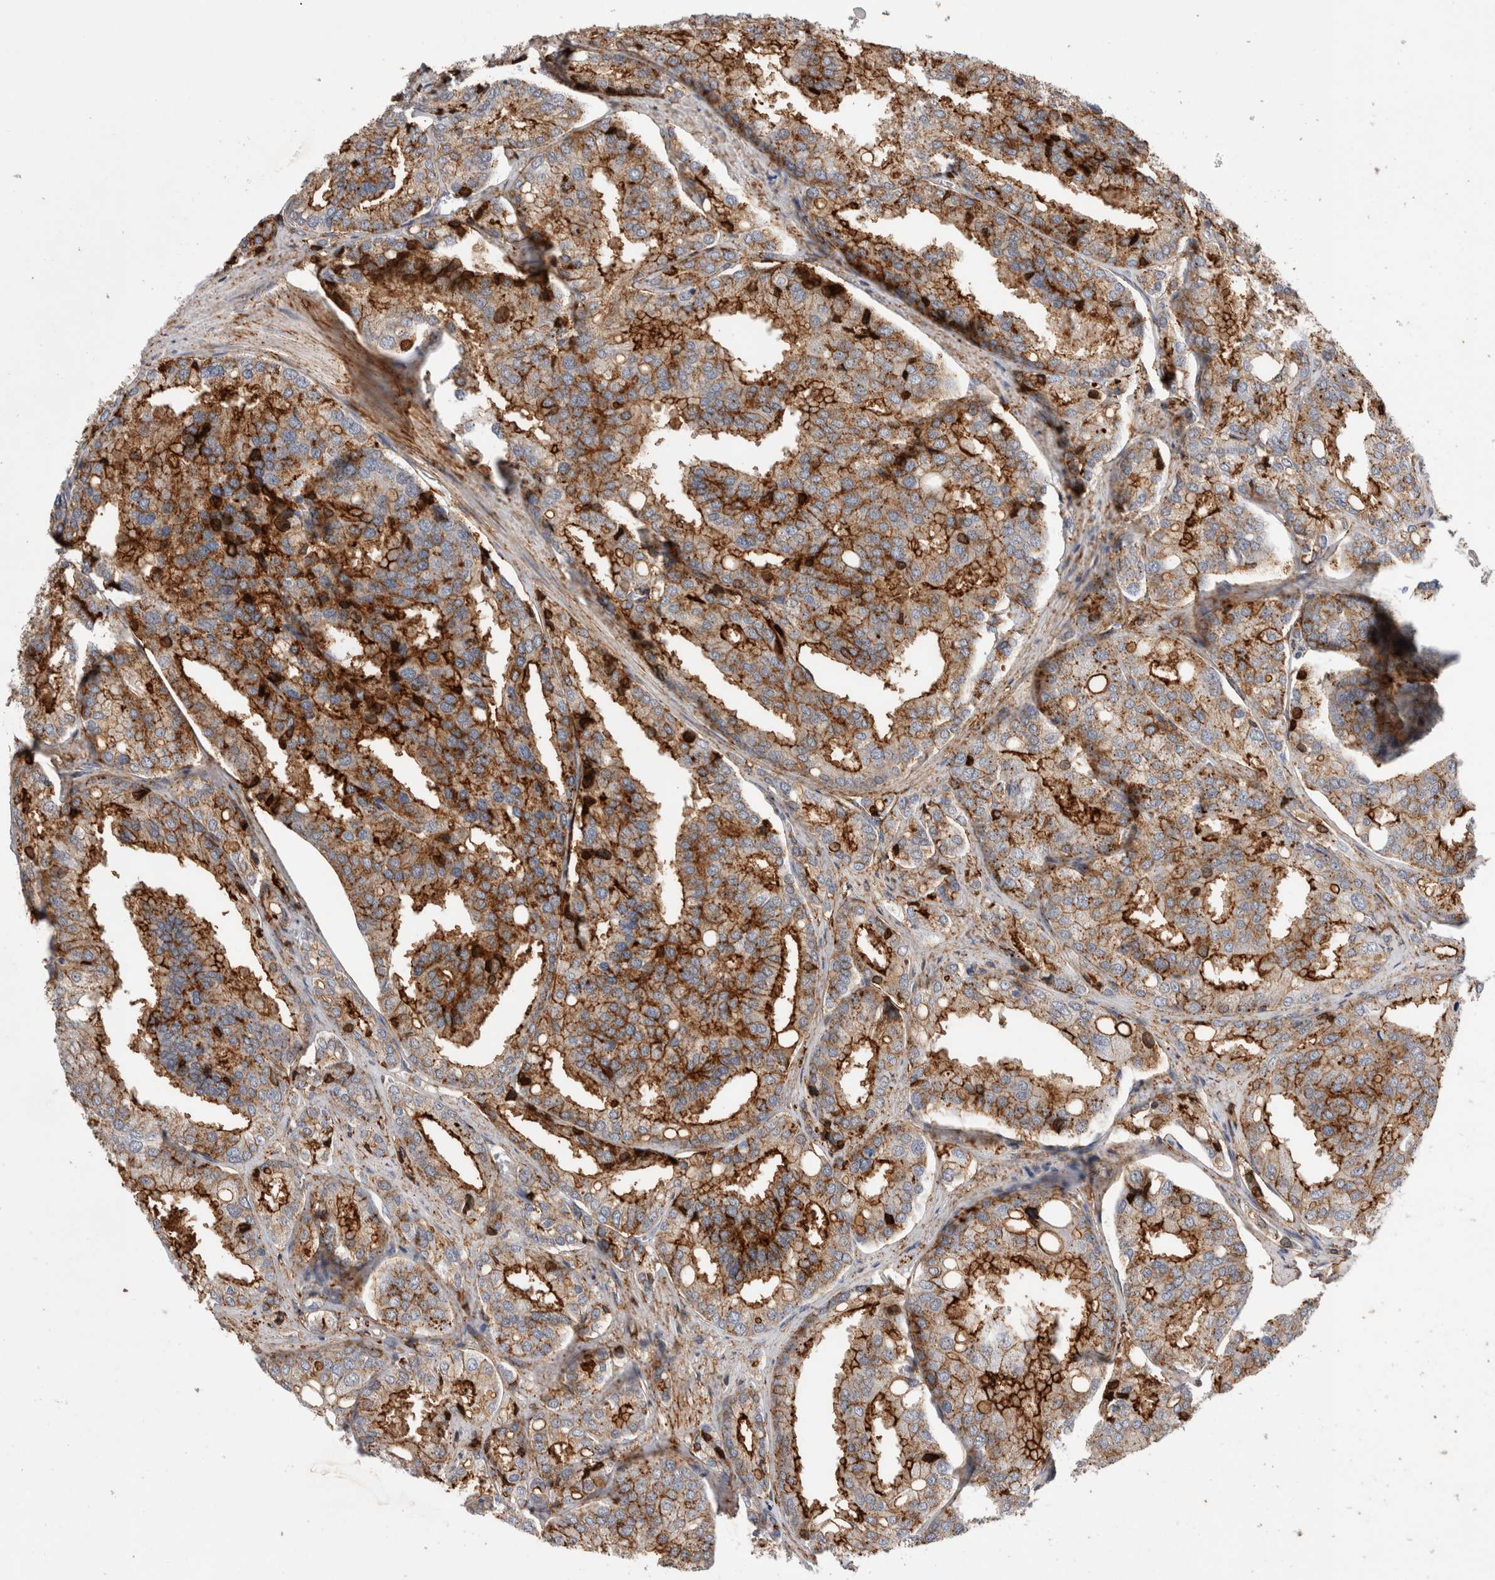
{"staining": {"intensity": "moderate", "quantity": ">75%", "location": "cytoplasmic/membranous"}, "tissue": "prostate cancer", "cell_type": "Tumor cells", "image_type": "cancer", "snomed": [{"axis": "morphology", "description": "Adenocarcinoma, High grade"}, {"axis": "topography", "description": "Prostate"}], "caption": "DAB (3,3'-diaminobenzidine) immunohistochemical staining of prostate adenocarcinoma (high-grade) exhibits moderate cytoplasmic/membranous protein staining in about >75% of tumor cells.", "gene": "CCDC88B", "patient": {"sex": "male", "age": 50}}